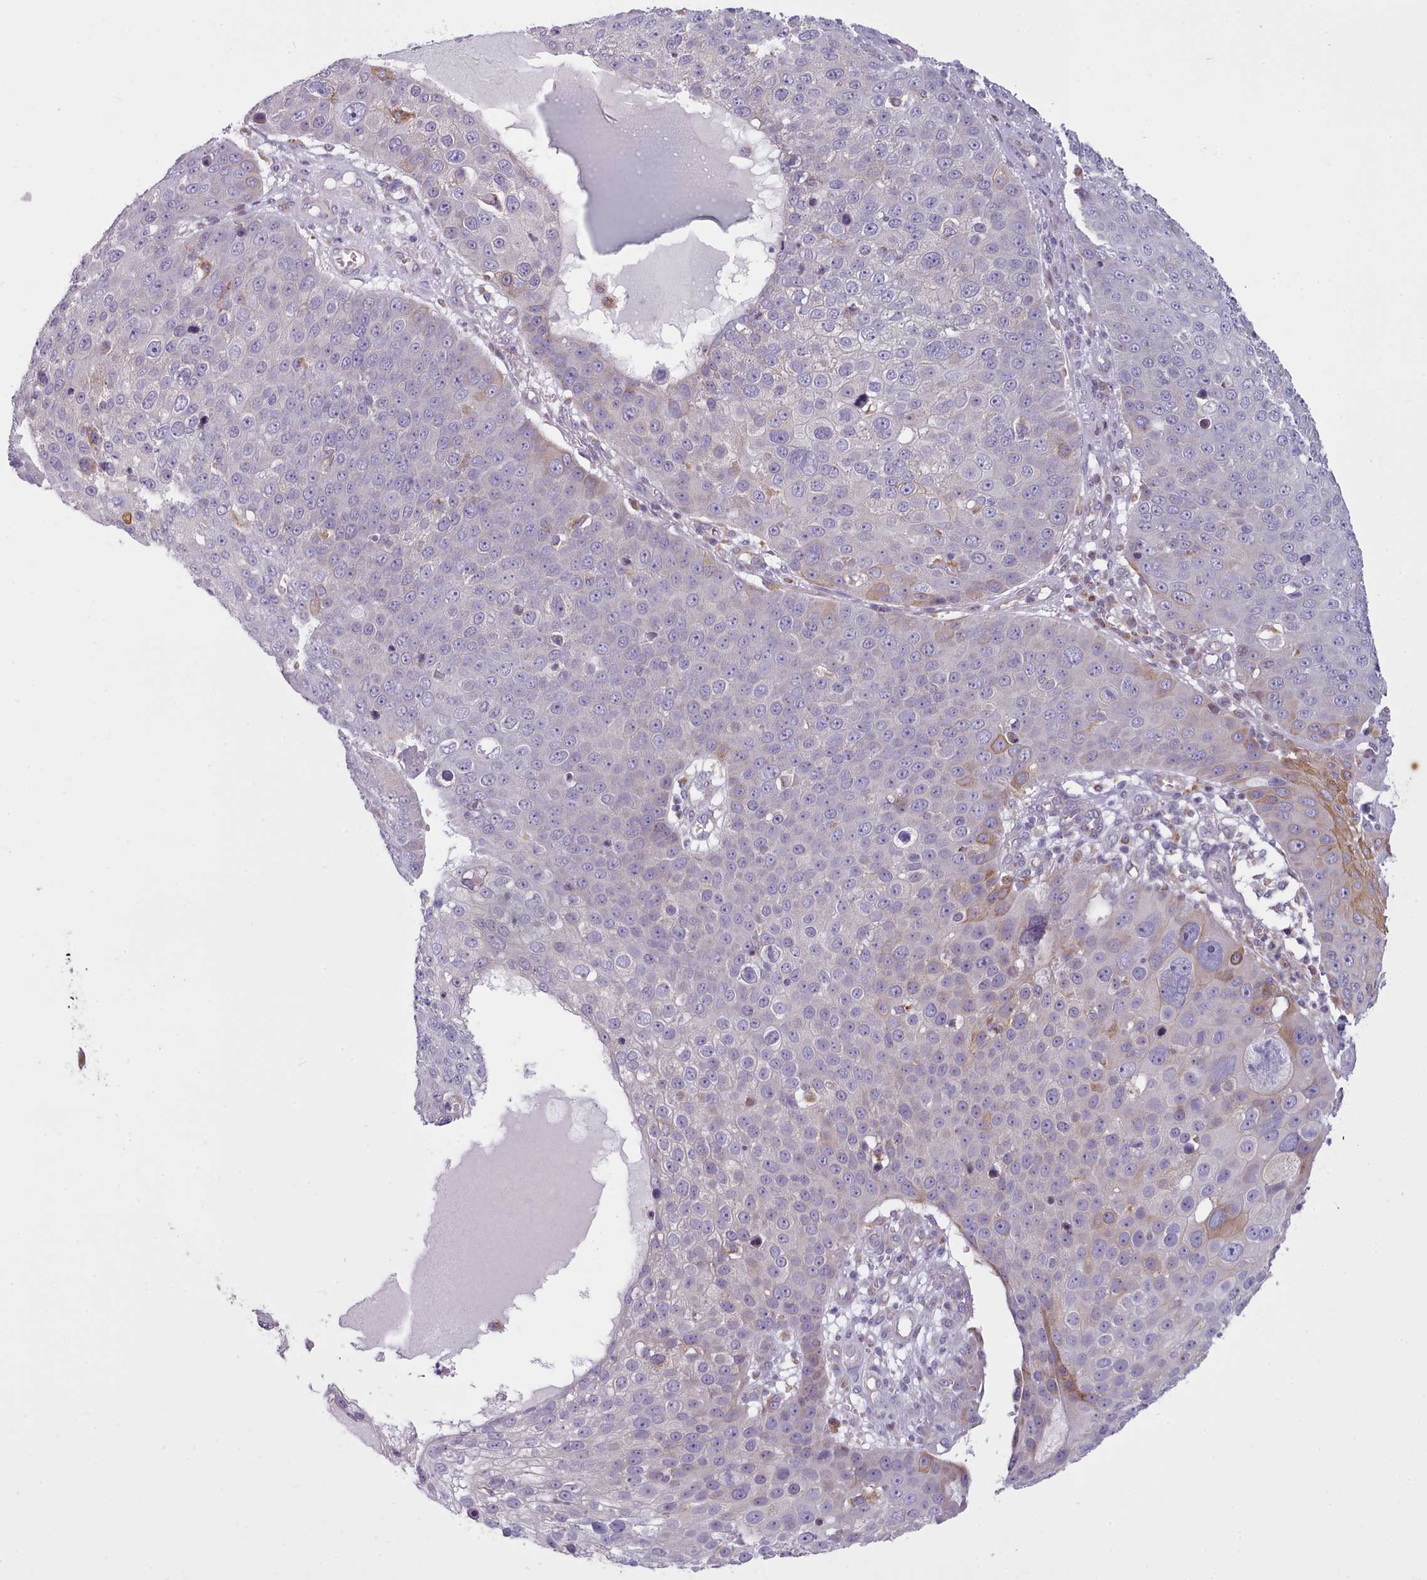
{"staining": {"intensity": "moderate", "quantity": "<25%", "location": "cytoplasmic/membranous"}, "tissue": "skin cancer", "cell_type": "Tumor cells", "image_type": "cancer", "snomed": [{"axis": "morphology", "description": "Squamous cell carcinoma, NOS"}, {"axis": "topography", "description": "Skin"}], "caption": "Immunohistochemical staining of human squamous cell carcinoma (skin) exhibits low levels of moderate cytoplasmic/membranous positivity in about <25% of tumor cells.", "gene": "SLC52A3", "patient": {"sex": "male", "age": 71}}